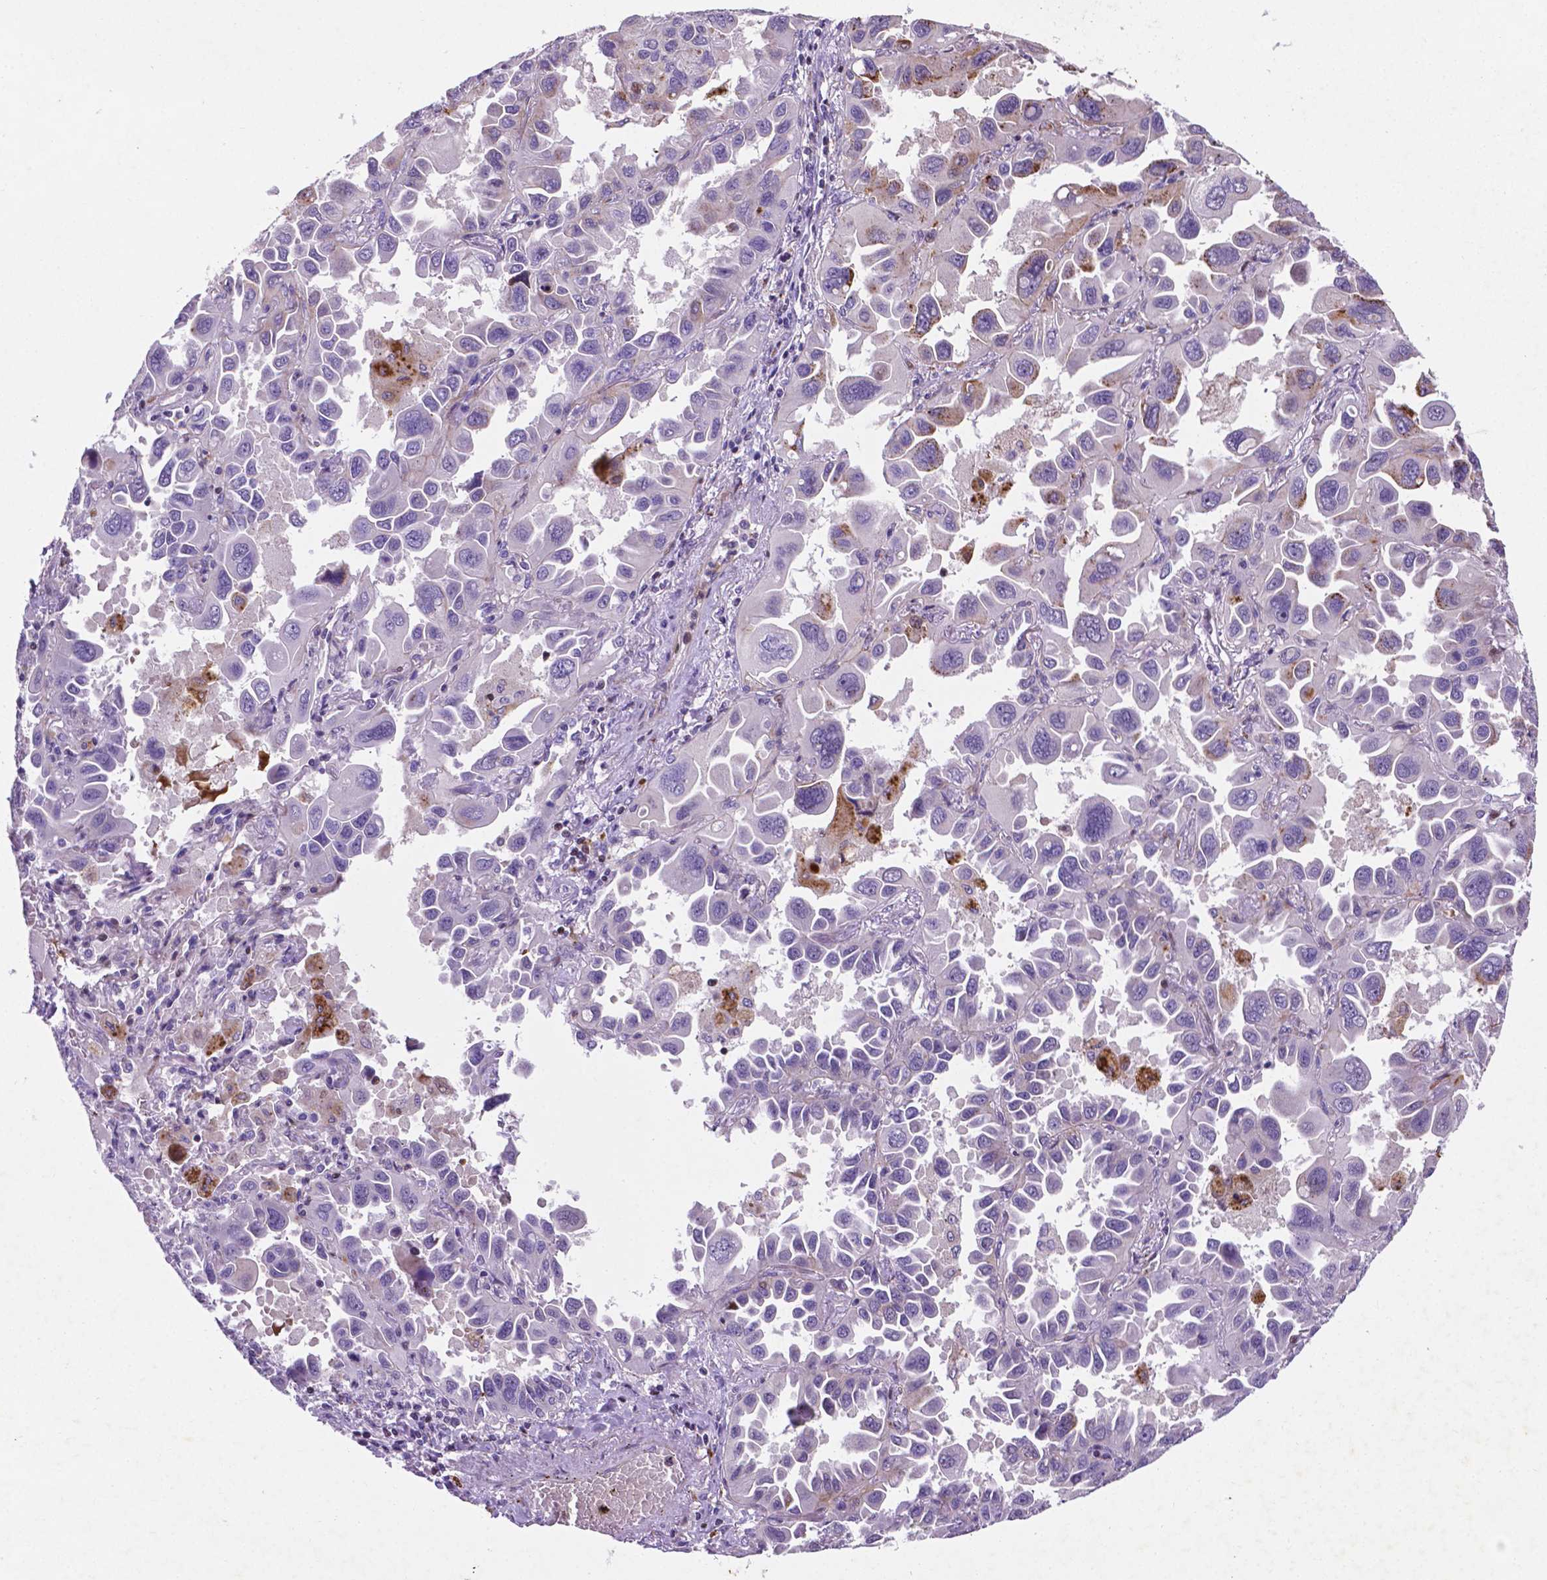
{"staining": {"intensity": "negative", "quantity": "none", "location": "none"}, "tissue": "lung cancer", "cell_type": "Tumor cells", "image_type": "cancer", "snomed": [{"axis": "morphology", "description": "Adenocarcinoma, NOS"}, {"axis": "topography", "description": "Lung"}], "caption": "Human adenocarcinoma (lung) stained for a protein using immunohistochemistry (IHC) demonstrates no positivity in tumor cells.", "gene": "TM4SF20", "patient": {"sex": "male", "age": 64}}